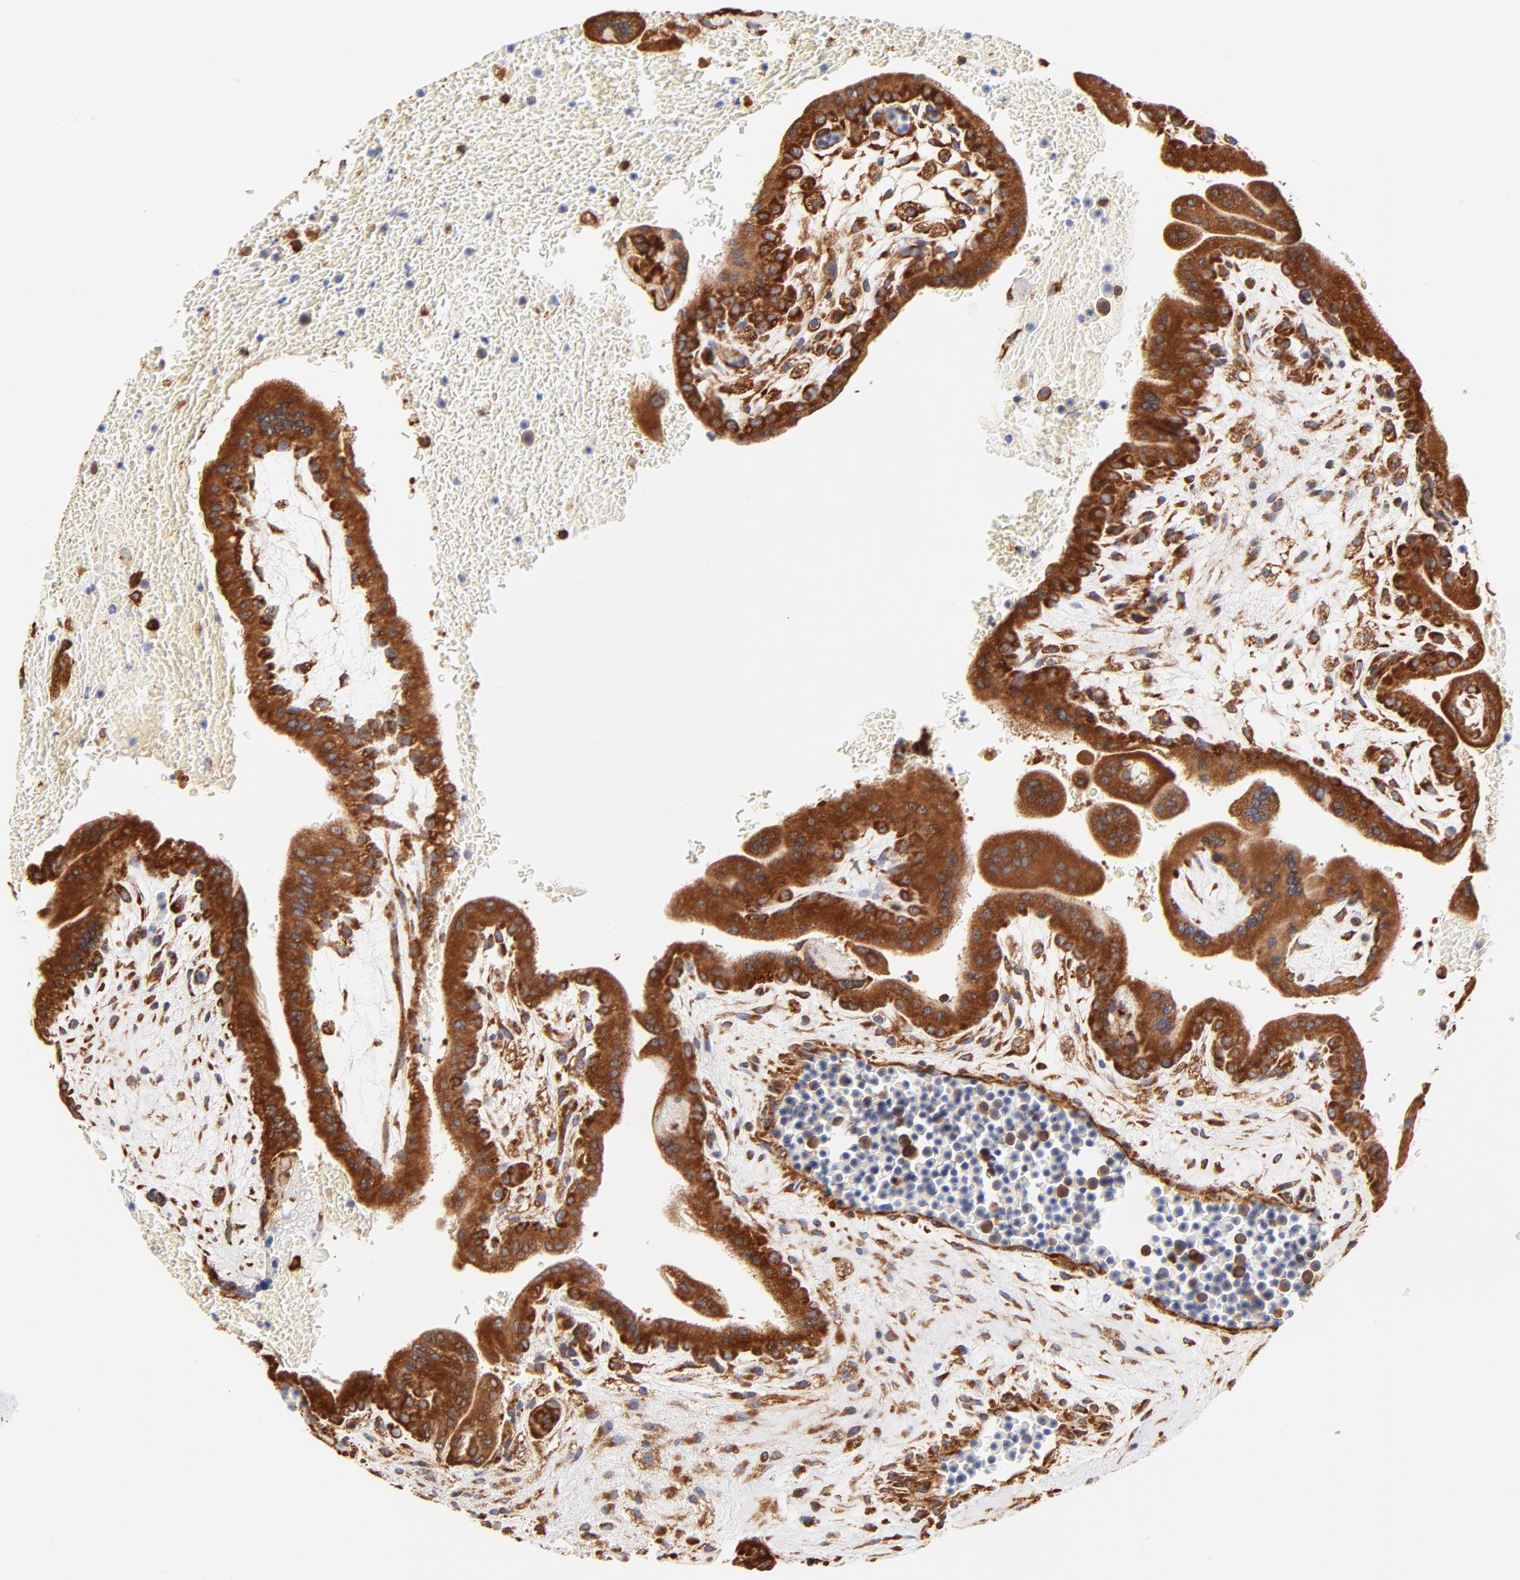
{"staining": {"intensity": "strong", "quantity": ">75%", "location": "cytoplasmic/membranous"}, "tissue": "placenta", "cell_type": "Trophoblastic cells", "image_type": "normal", "snomed": [{"axis": "morphology", "description": "Normal tissue, NOS"}, {"axis": "topography", "description": "Placenta"}], "caption": "Human placenta stained for a protein (brown) reveals strong cytoplasmic/membranous positive staining in approximately >75% of trophoblastic cells.", "gene": "RPL27", "patient": {"sex": "female", "age": 35}}